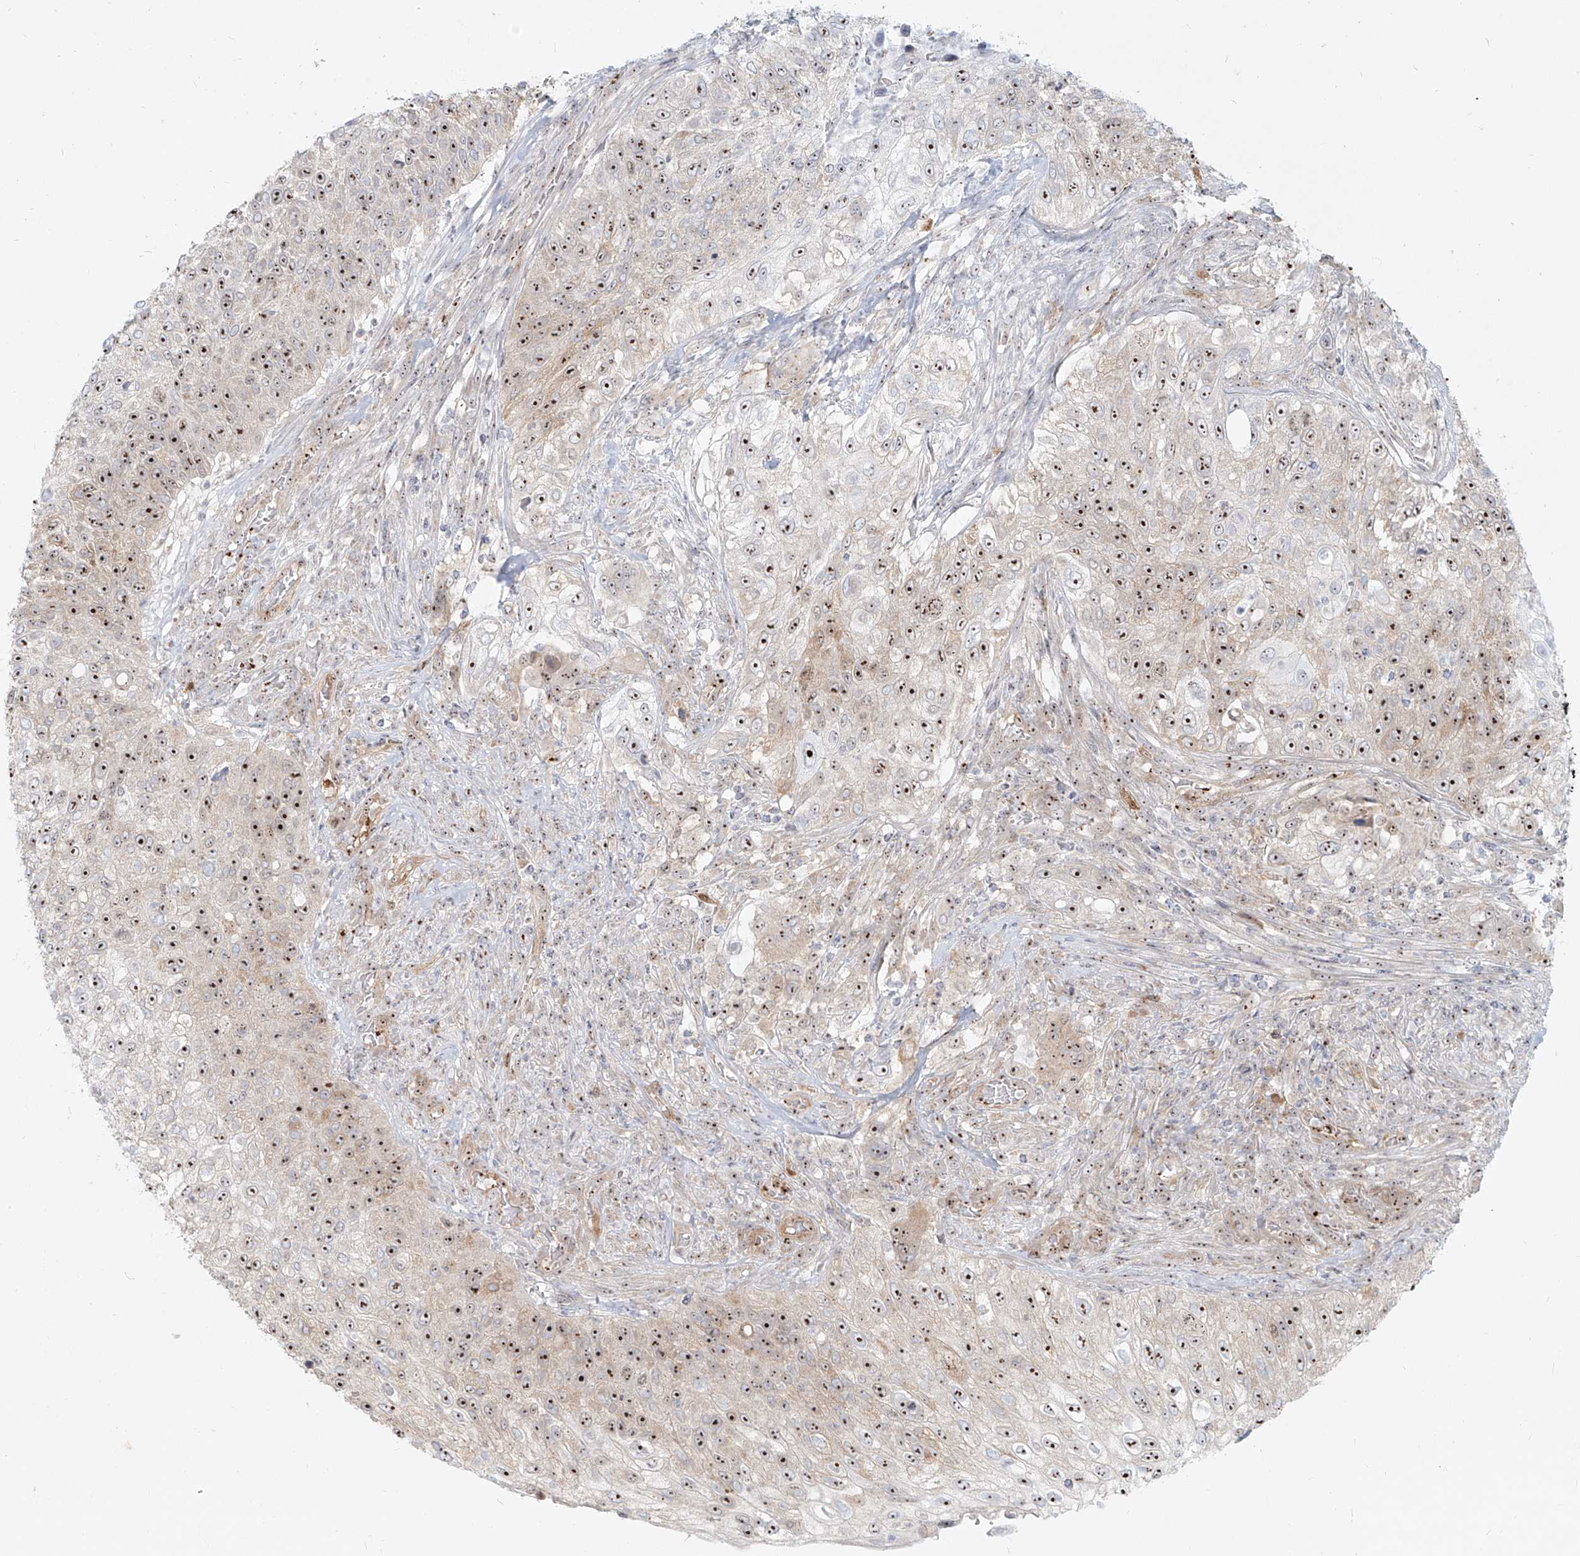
{"staining": {"intensity": "strong", "quantity": ">75%", "location": "nuclear"}, "tissue": "urothelial cancer", "cell_type": "Tumor cells", "image_type": "cancer", "snomed": [{"axis": "morphology", "description": "Urothelial carcinoma, High grade"}, {"axis": "topography", "description": "Urinary bladder"}], "caption": "Strong nuclear protein staining is present in approximately >75% of tumor cells in urothelial carcinoma (high-grade). (DAB (3,3'-diaminobenzidine) = brown stain, brightfield microscopy at high magnification).", "gene": "BYSL", "patient": {"sex": "female", "age": 60}}